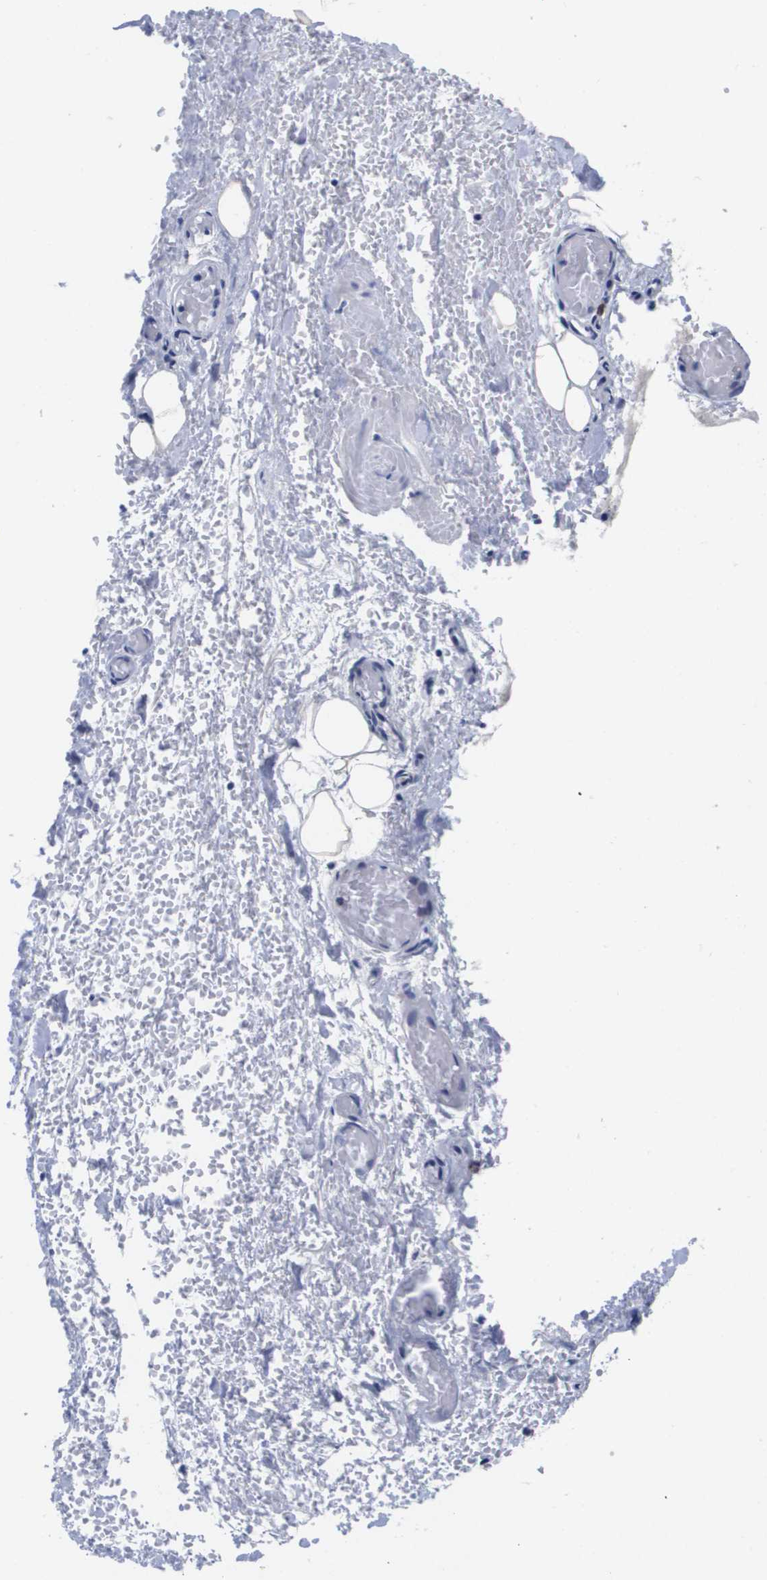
{"staining": {"intensity": "negative", "quantity": "none", "location": "none"}, "tissue": "adipose tissue", "cell_type": "Adipocytes", "image_type": "normal", "snomed": [{"axis": "morphology", "description": "Normal tissue, NOS"}, {"axis": "morphology", "description": "Adenocarcinoma, NOS"}, {"axis": "topography", "description": "Esophagus"}], "caption": "Adipocytes are negative for protein expression in benign human adipose tissue. Brightfield microscopy of immunohistochemistry (IHC) stained with DAB (3,3'-diaminobenzidine) (brown) and hematoxylin (blue), captured at high magnification.", "gene": "HMOX1", "patient": {"sex": "male", "age": 62}}